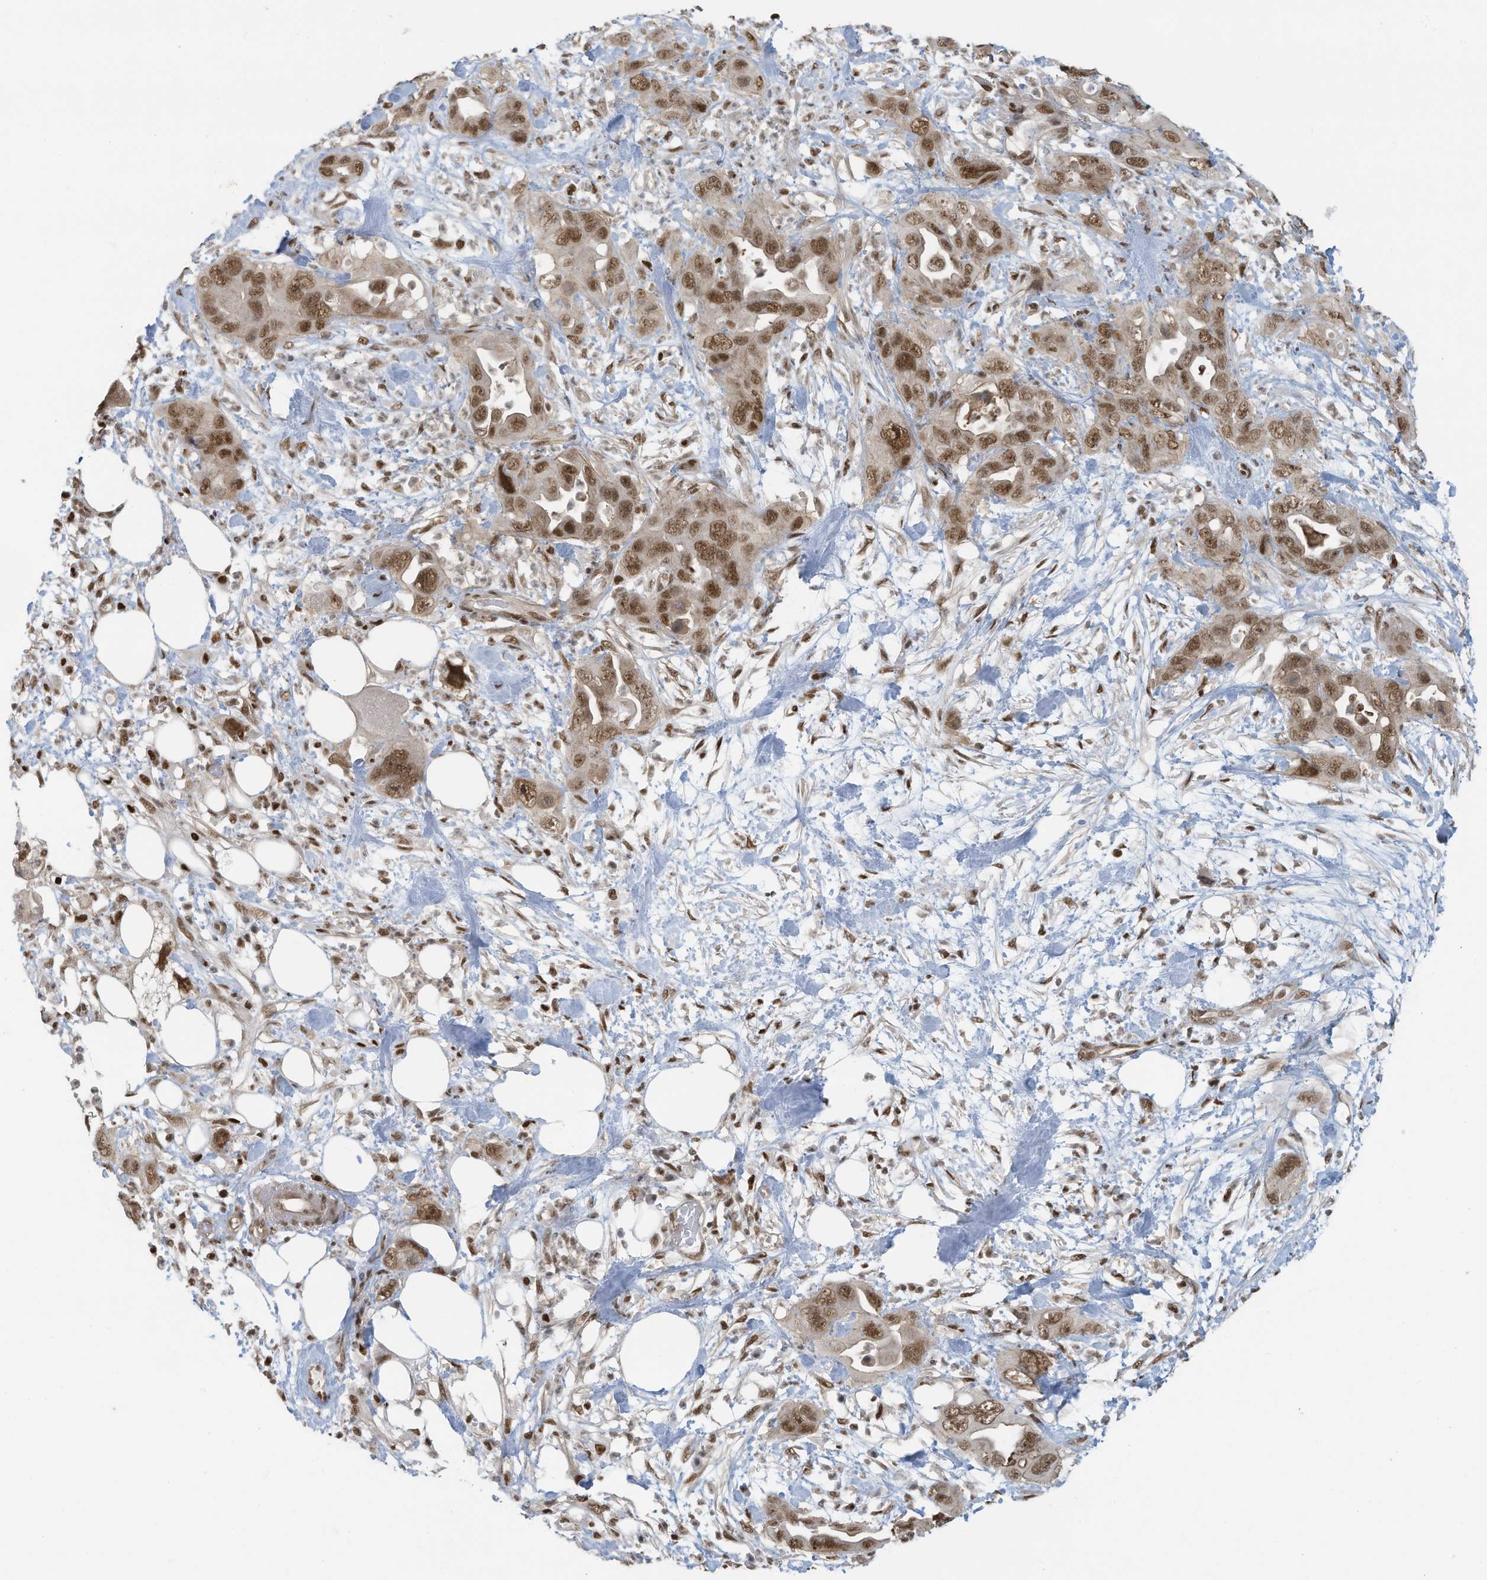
{"staining": {"intensity": "moderate", "quantity": ">75%", "location": "nuclear"}, "tissue": "pancreatic cancer", "cell_type": "Tumor cells", "image_type": "cancer", "snomed": [{"axis": "morphology", "description": "Adenocarcinoma, NOS"}, {"axis": "topography", "description": "Pancreas"}], "caption": "Human pancreatic cancer stained with a protein marker reveals moderate staining in tumor cells.", "gene": "DBR1", "patient": {"sex": "female", "age": 71}}